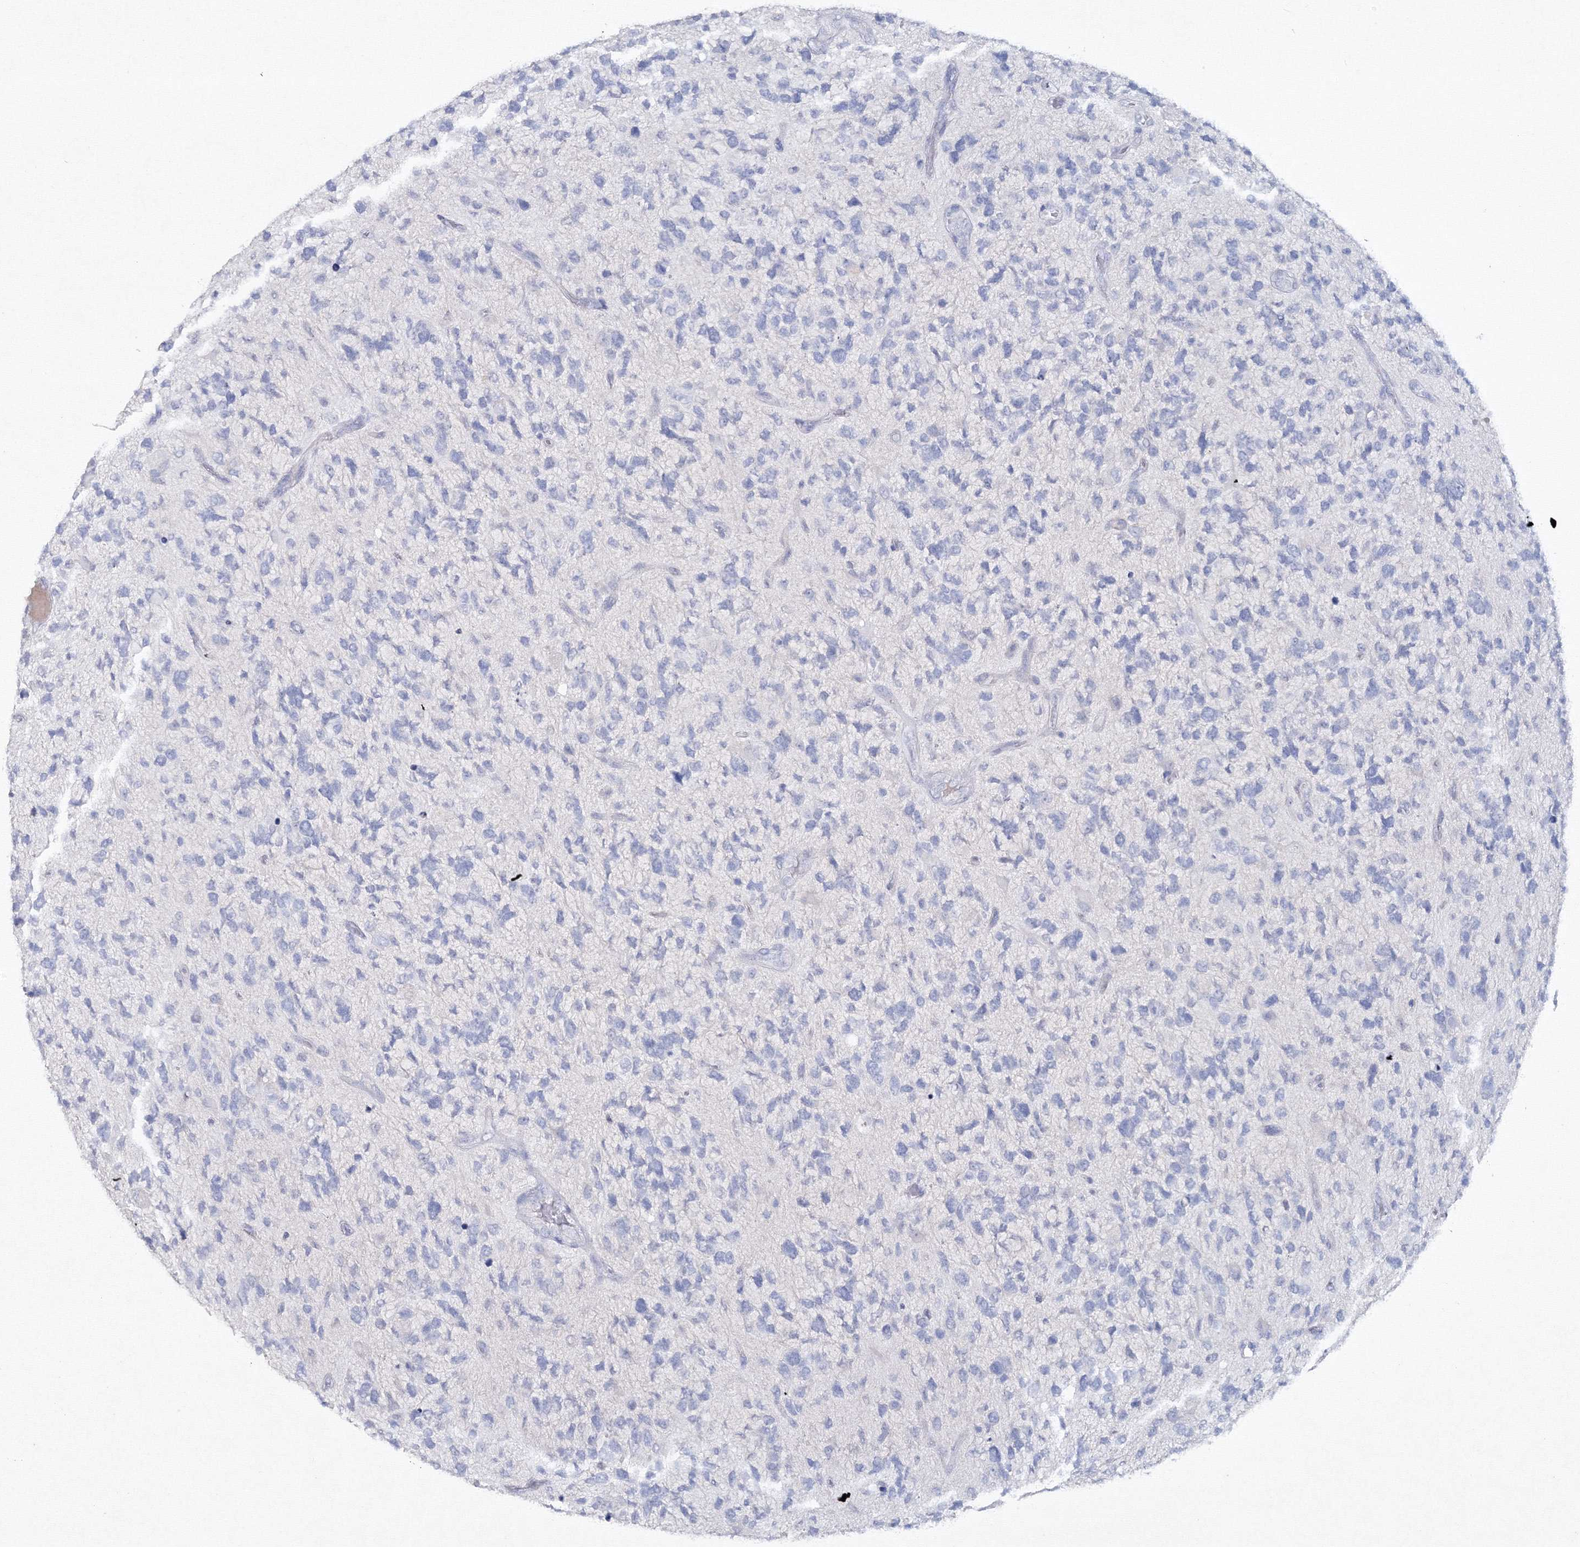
{"staining": {"intensity": "negative", "quantity": "none", "location": "none"}, "tissue": "glioma", "cell_type": "Tumor cells", "image_type": "cancer", "snomed": [{"axis": "morphology", "description": "Glioma, malignant, High grade"}, {"axis": "topography", "description": "Brain"}], "caption": "High power microscopy photomicrograph of an immunohistochemistry (IHC) image of glioma, revealing no significant staining in tumor cells.", "gene": "GCKR", "patient": {"sex": "female", "age": 58}}